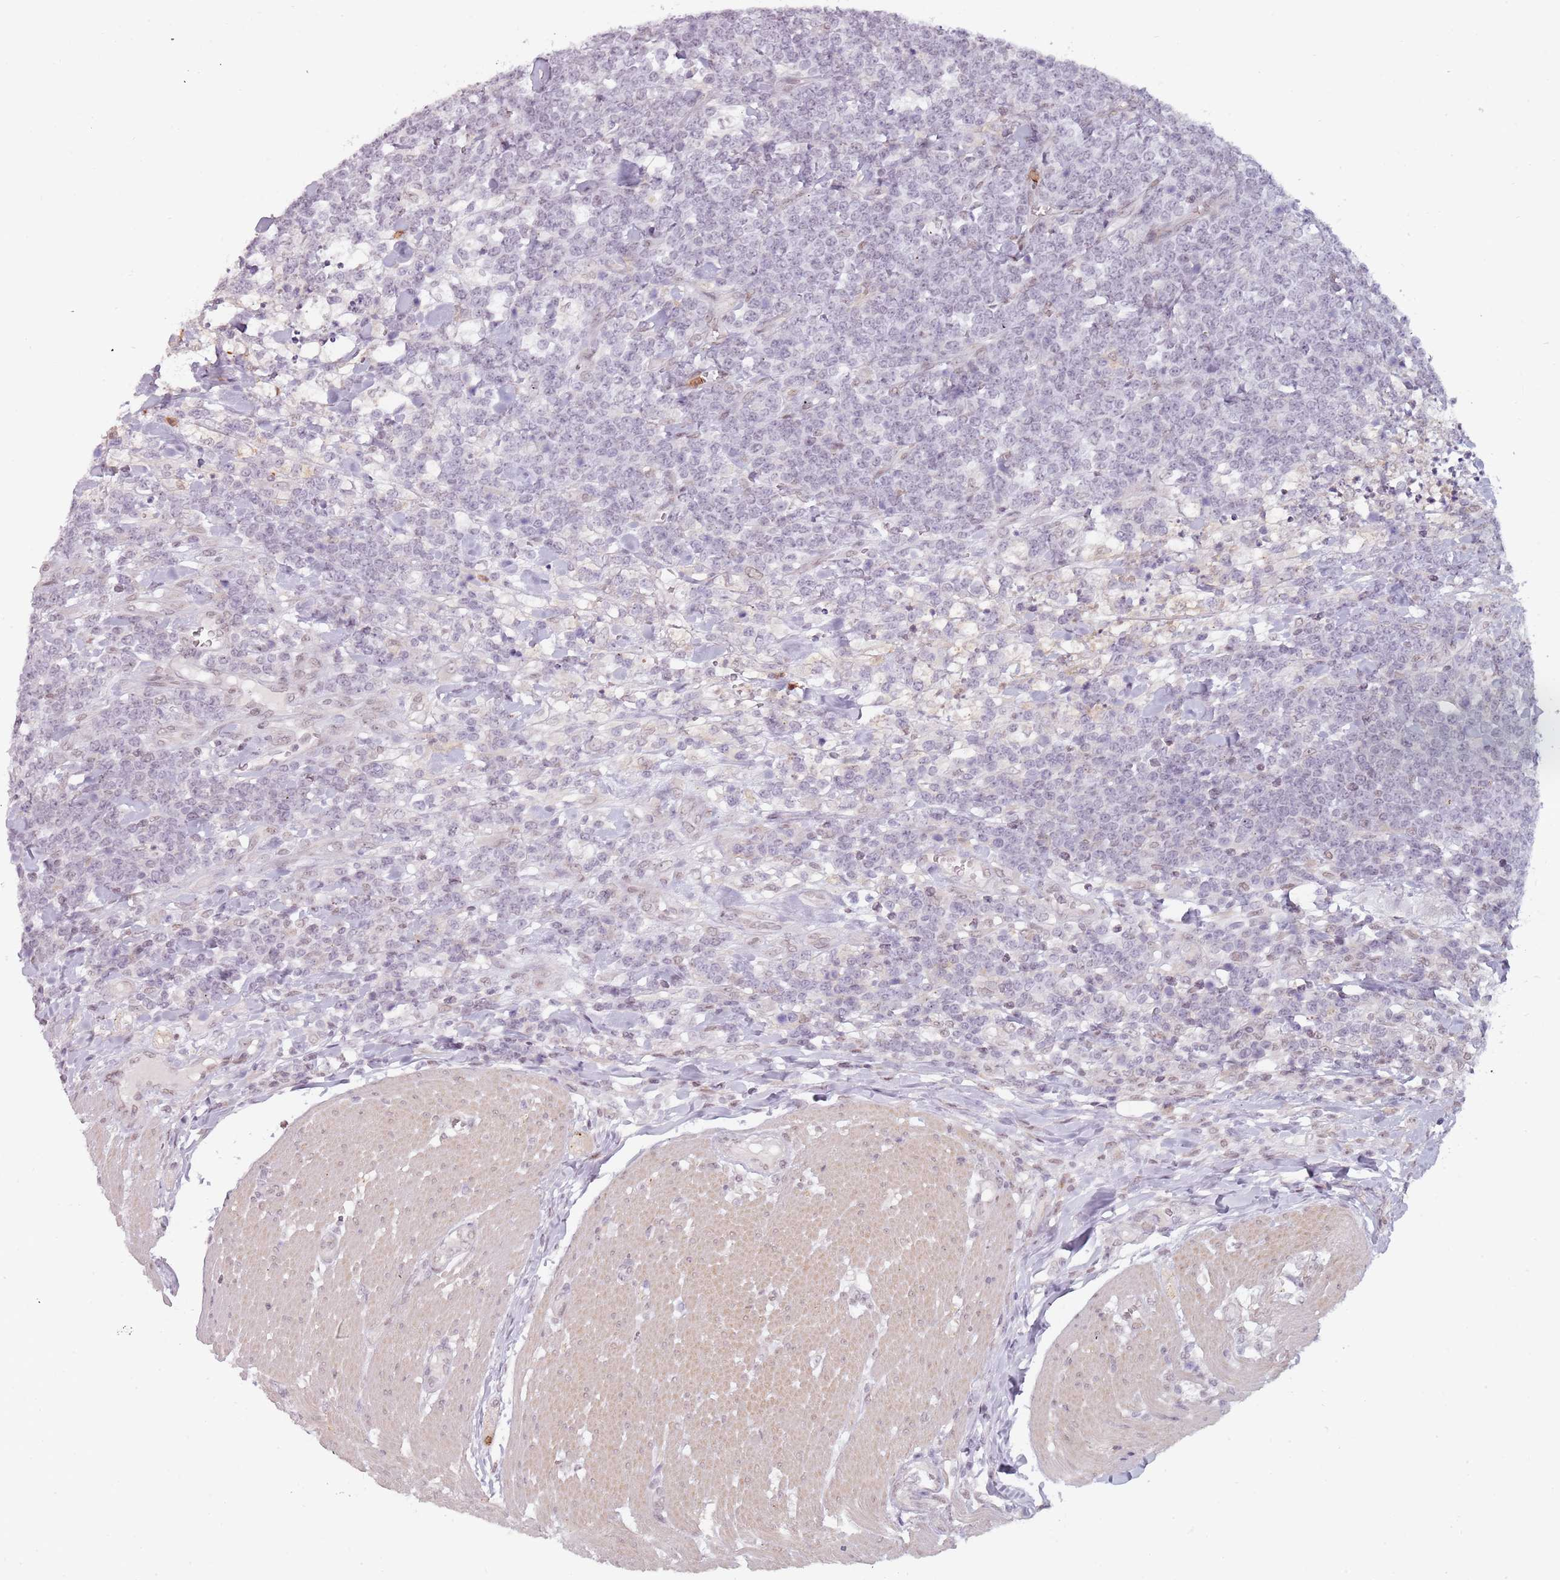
{"staining": {"intensity": "weak", "quantity": "25%-75%", "location": "nuclear"}, "tissue": "lymphoma", "cell_type": "Tumor cells", "image_type": "cancer", "snomed": [{"axis": "morphology", "description": "Malignant lymphoma, non-Hodgkin's type, High grade"}, {"axis": "topography", "description": "Small intestine"}], "caption": "High-power microscopy captured an immunohistochemistry photomicrograph of lymphoma, revealing weak nuclear staining in approximately 25%-75% of tumor cells.", "gene": "REXO4", "patient": {"sex": "male", "age": 8}}